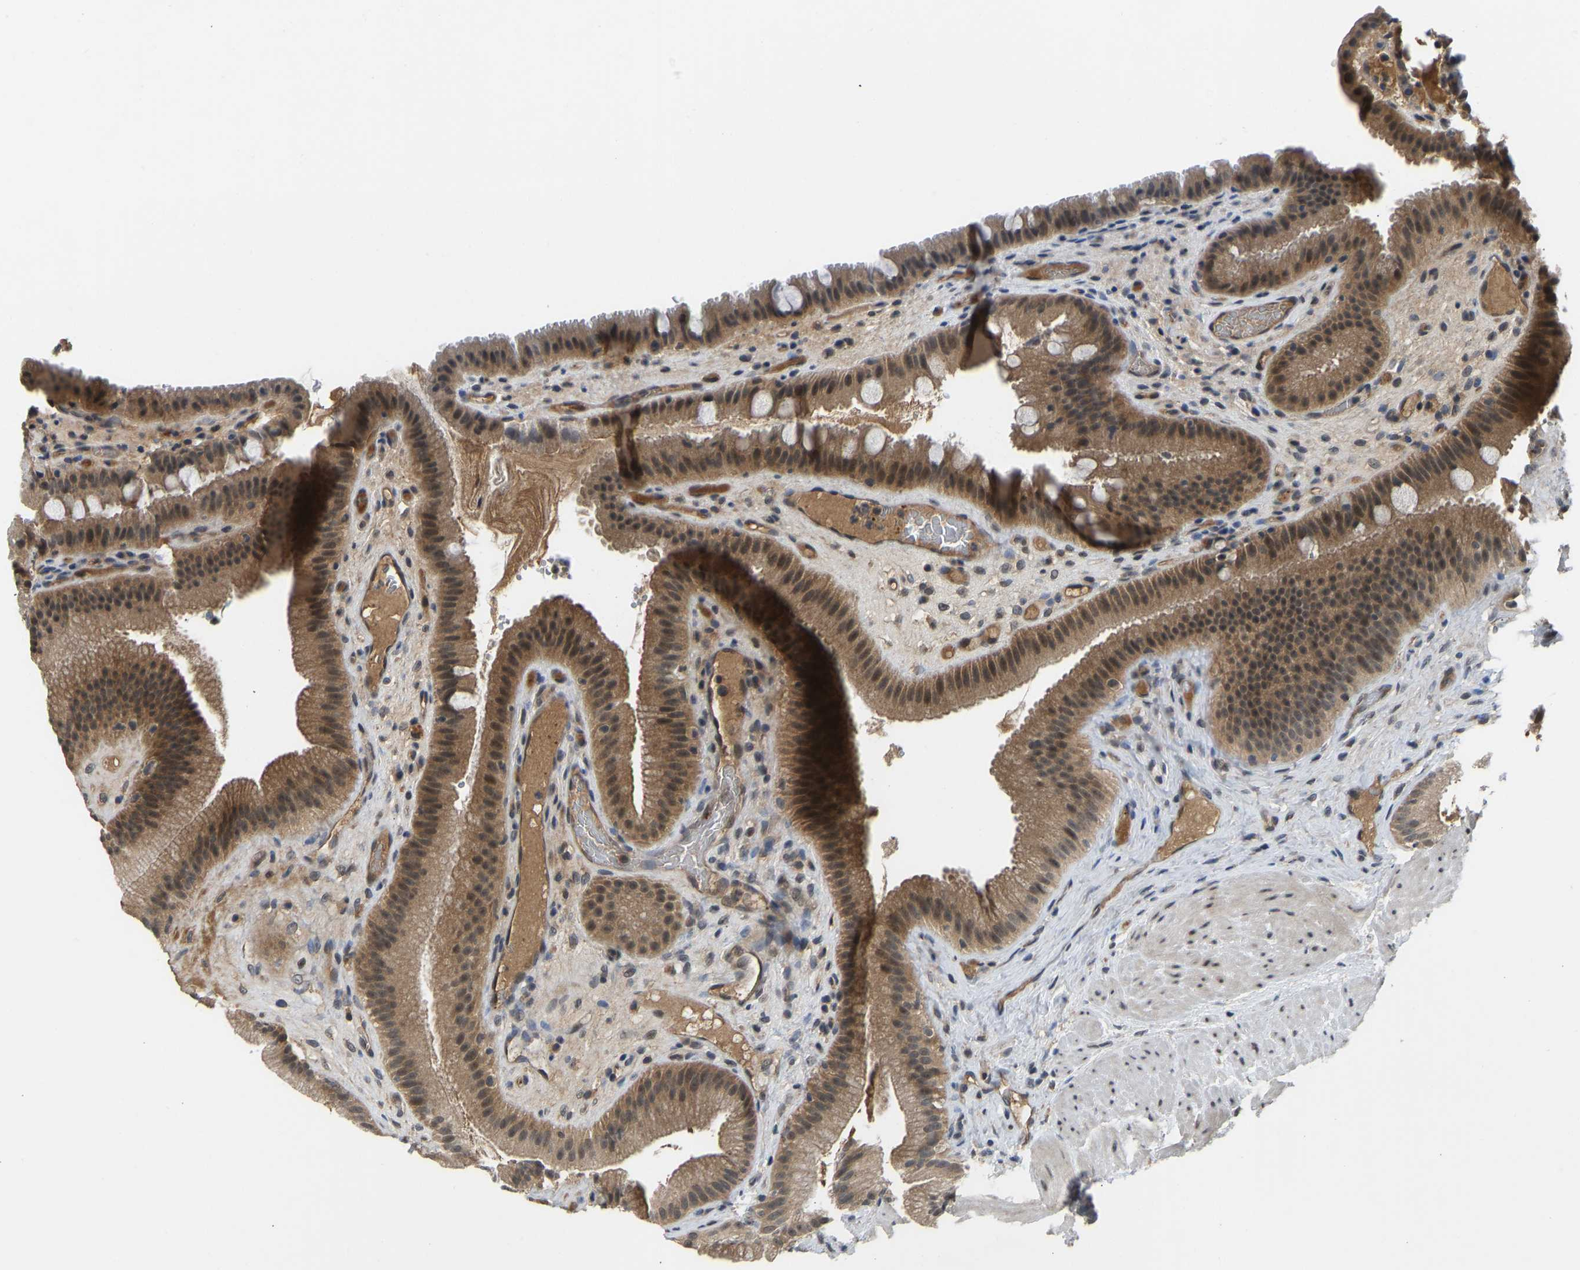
{"staining": {"intensity": "moderate", "quantity": ">75%", "location": "cytoplasmic/membranous,nuclear"}, "tissue": "gallbladder", "cell_type": "Glandular cells", "image_type": "normal", "snomed": [{"axis": "morphology", "description": "Normal tissue, NOS"}, {"axis": "topography", "description": "Gallbladder"}], "caption": "Immunohistochemical staining of unremarkable gallbladder exhibits >75% levels of moderate cytoplasmic/membranous,nuclear protein positivity in about >75% of glandular cells. The staining was performed using DAB (3,3'-diaminobenzidine) to visualize the protein expression in brown, while the nuclei were stained in blue with hematoxylin (Magnification: 20x).", "gene": "ZNF251", "patient": {"sex": "male", "age": 49}}